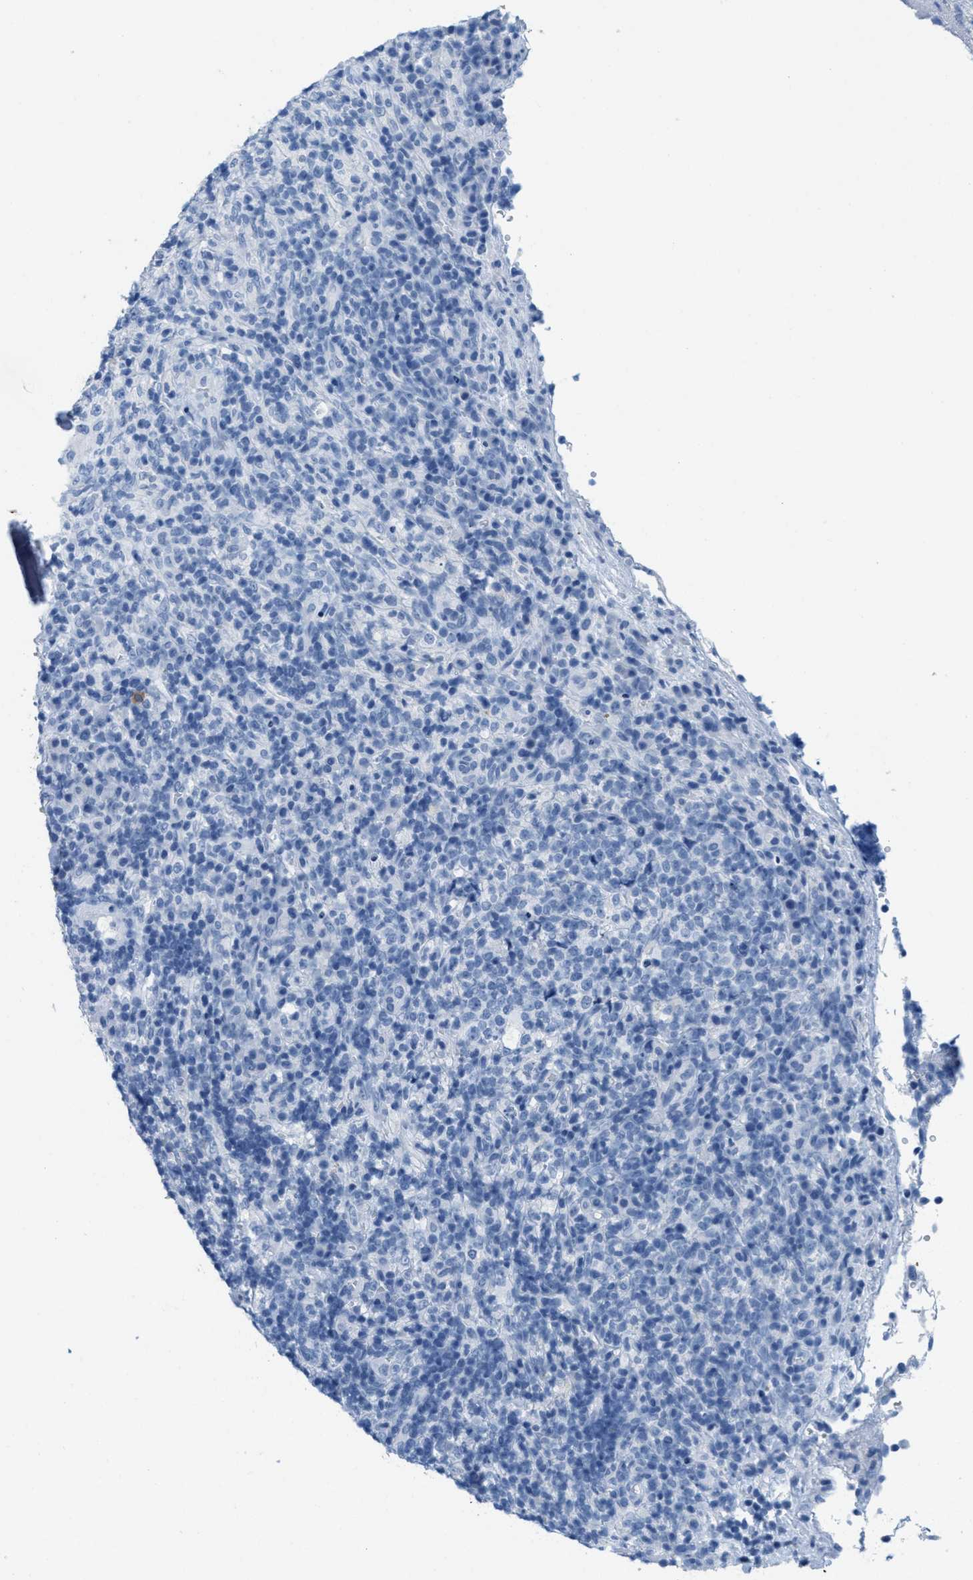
{"staining": {"intensity": "negative", "quantity": "none", "location": "none"}, "tissue": "lymphoma", "cell_type": "Tumor cells", "image_type": "cancer", "snomed": [{"axis": "morphology", "description": "Malignant lymphoma, non-Hodgkin's type, High grade"}, {"axis": "topography", "description": "Lymph node"}], "caption": "DAB (3,3'-diaminobenzidine) immunohistochemical staining of high-grade malignant lymphoma, non-Hodgkin's type exhibits no significant staining in tumor cells.", "gene": "GPM6A", "patient": {"sex": "female", "age": 76}}